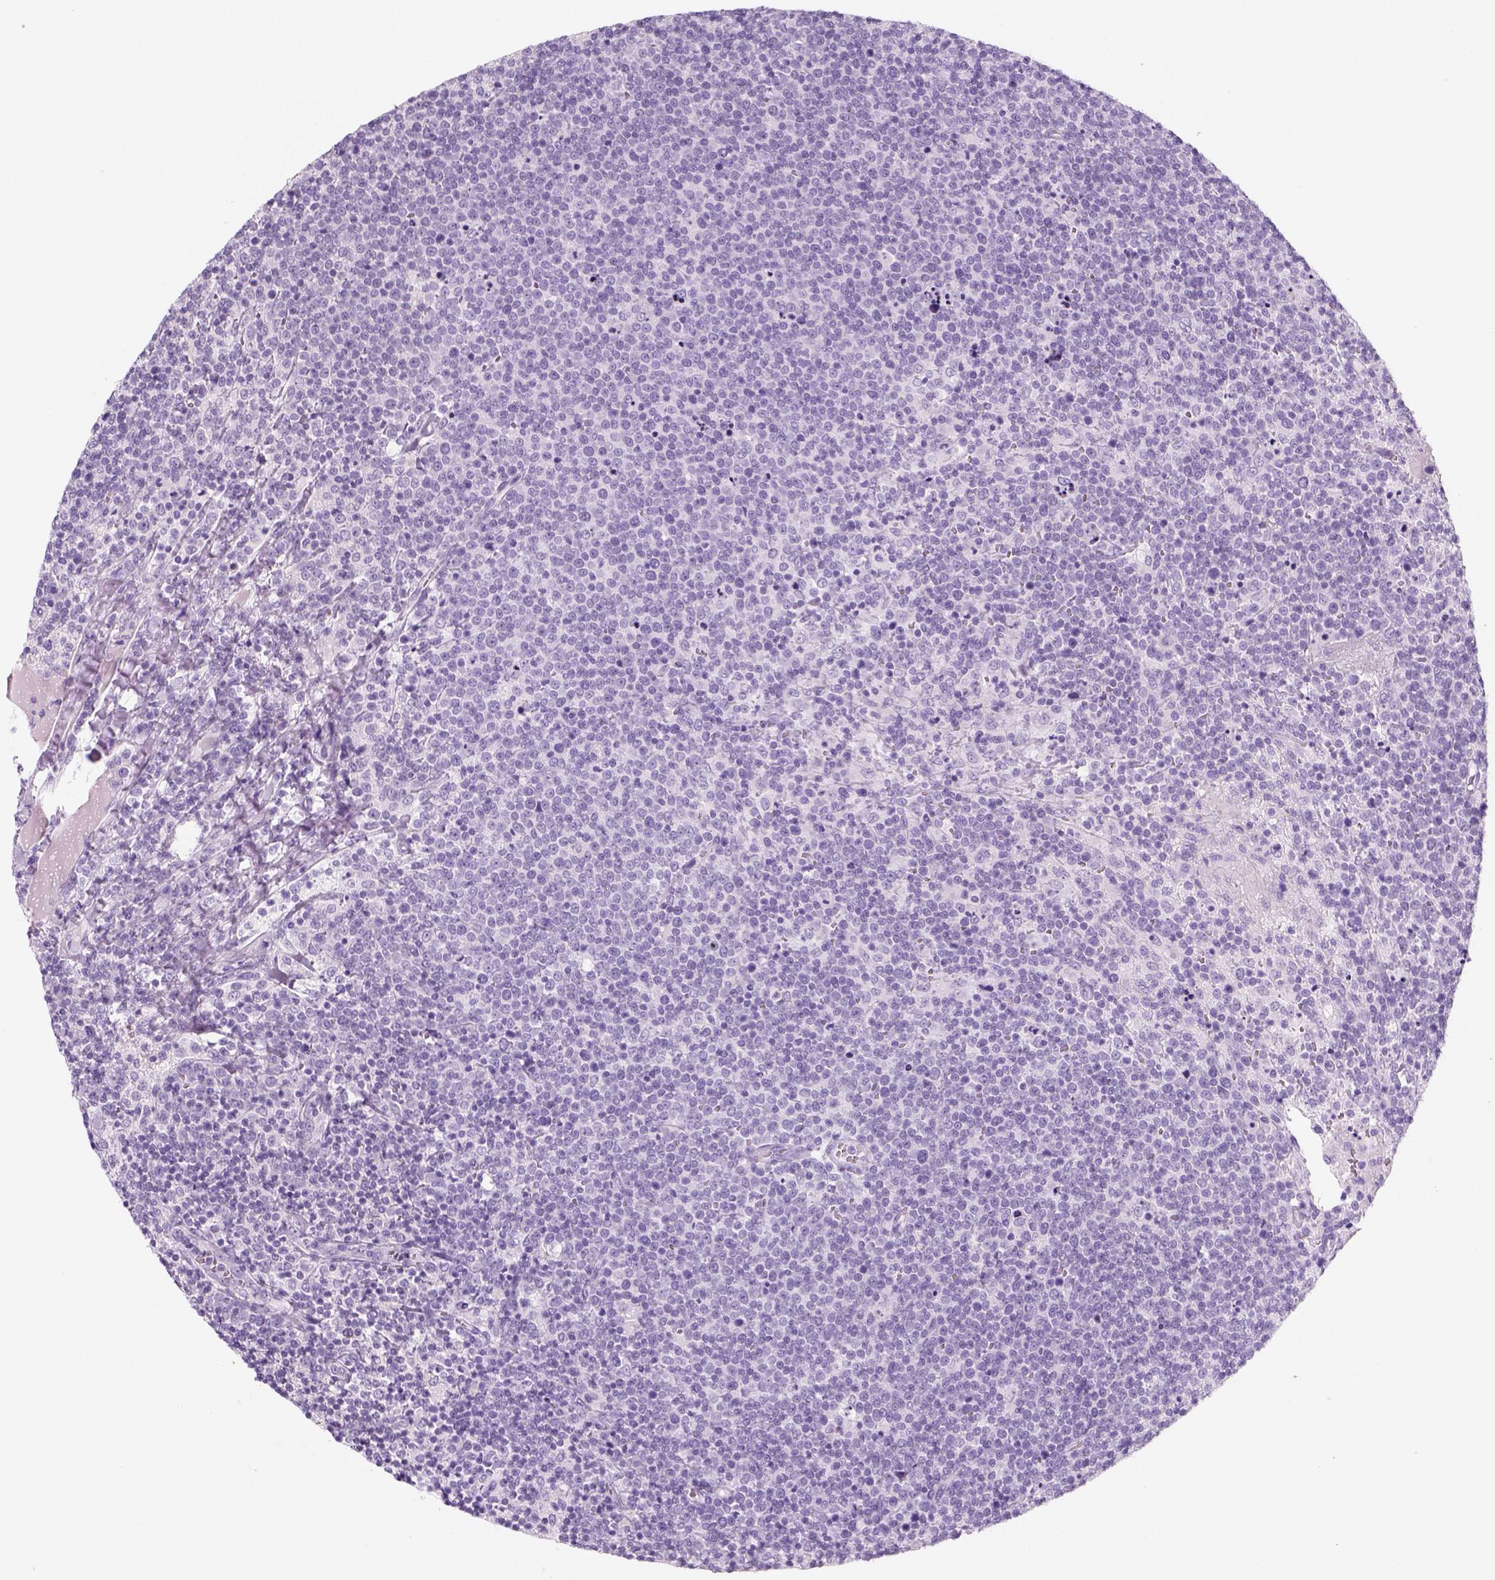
{"staining": {"intensity": "negative", "quantity": "none", "location": "none"}, "tissue": "lymphoma", "cell_type": "Tumor cells", "image_type": "cancer", "snomed": [{"axis": "morphology", "description": "Malignant lymphoma, non-Hodgkin's type, High grade"}, {"axis": "topography", "description": "Lymph node"}], "caption": "Lymphoma was stained to show a protein in brown. There is no significant expression in tumor cells. The staining was performed using DAB (3,3'-diaminobenzidine) to visualize the protein expression in brown, while the nuclei were stained in blue with hematoxylin (Magnification: 20x).", "gene": "KRTAP11-1", "patient": {"sex": "male", "age": 61}}